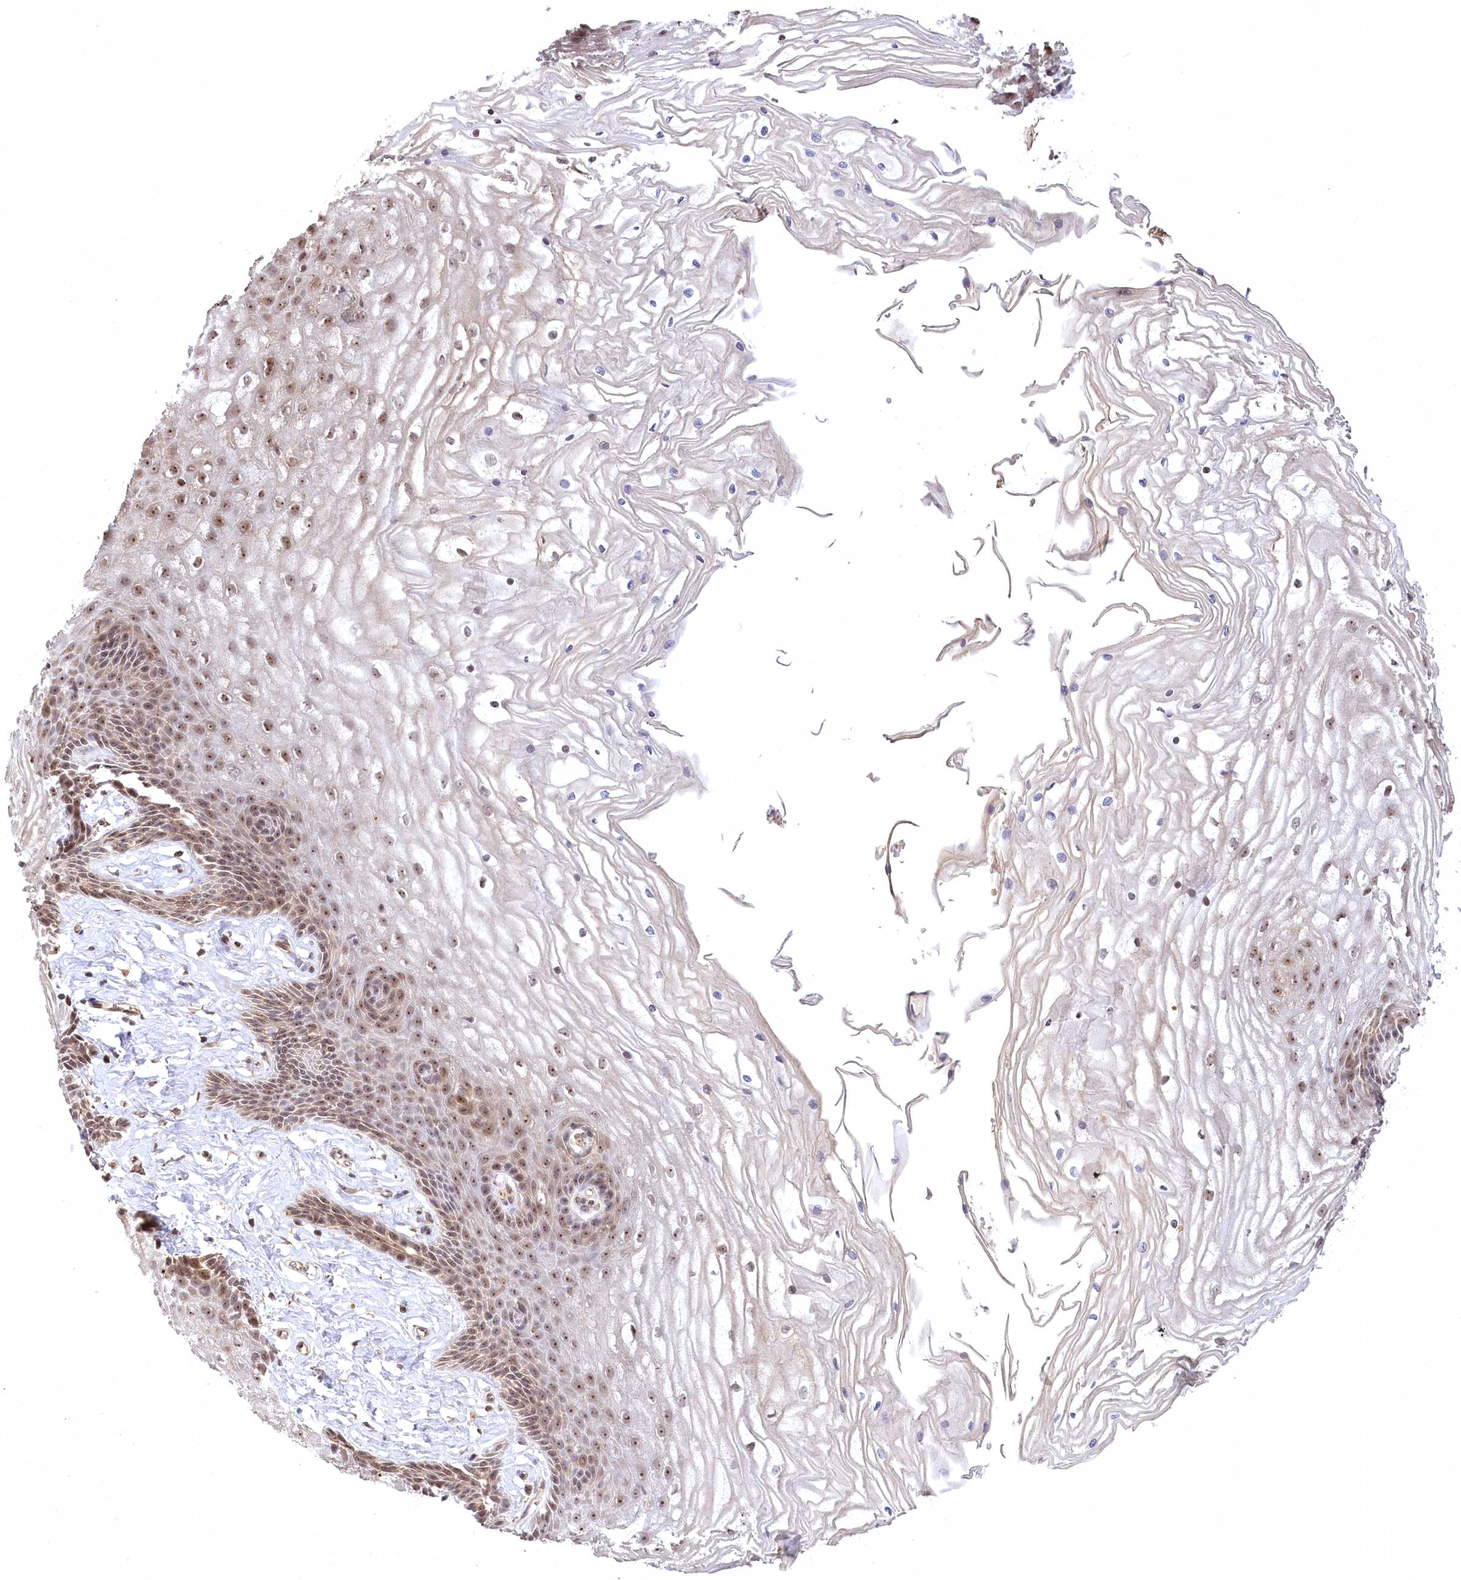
{"staining": {"intensity": "moderate", "quantity": ">75%", "location": "nuclear"}, "tissue": "vagina", "cell_type": "Squamous epithelial cells", "image_type": "normal", "snomed": [{"axis": "morphology", "description": "Normal tissue, NOS"}, {"axis": "topography", "description": "Vagina"}, {"axis": "topography", "description": "Cervix"}], "caption": "A histopathology image of vagina stained for a protein exhibits moderate nuclear brown staining in squamous epithelial cells. (IHC, brightfield microscopy, high magnification).", "gene": "SERGEF", "patient": {"sex": "female", "age": 40}}